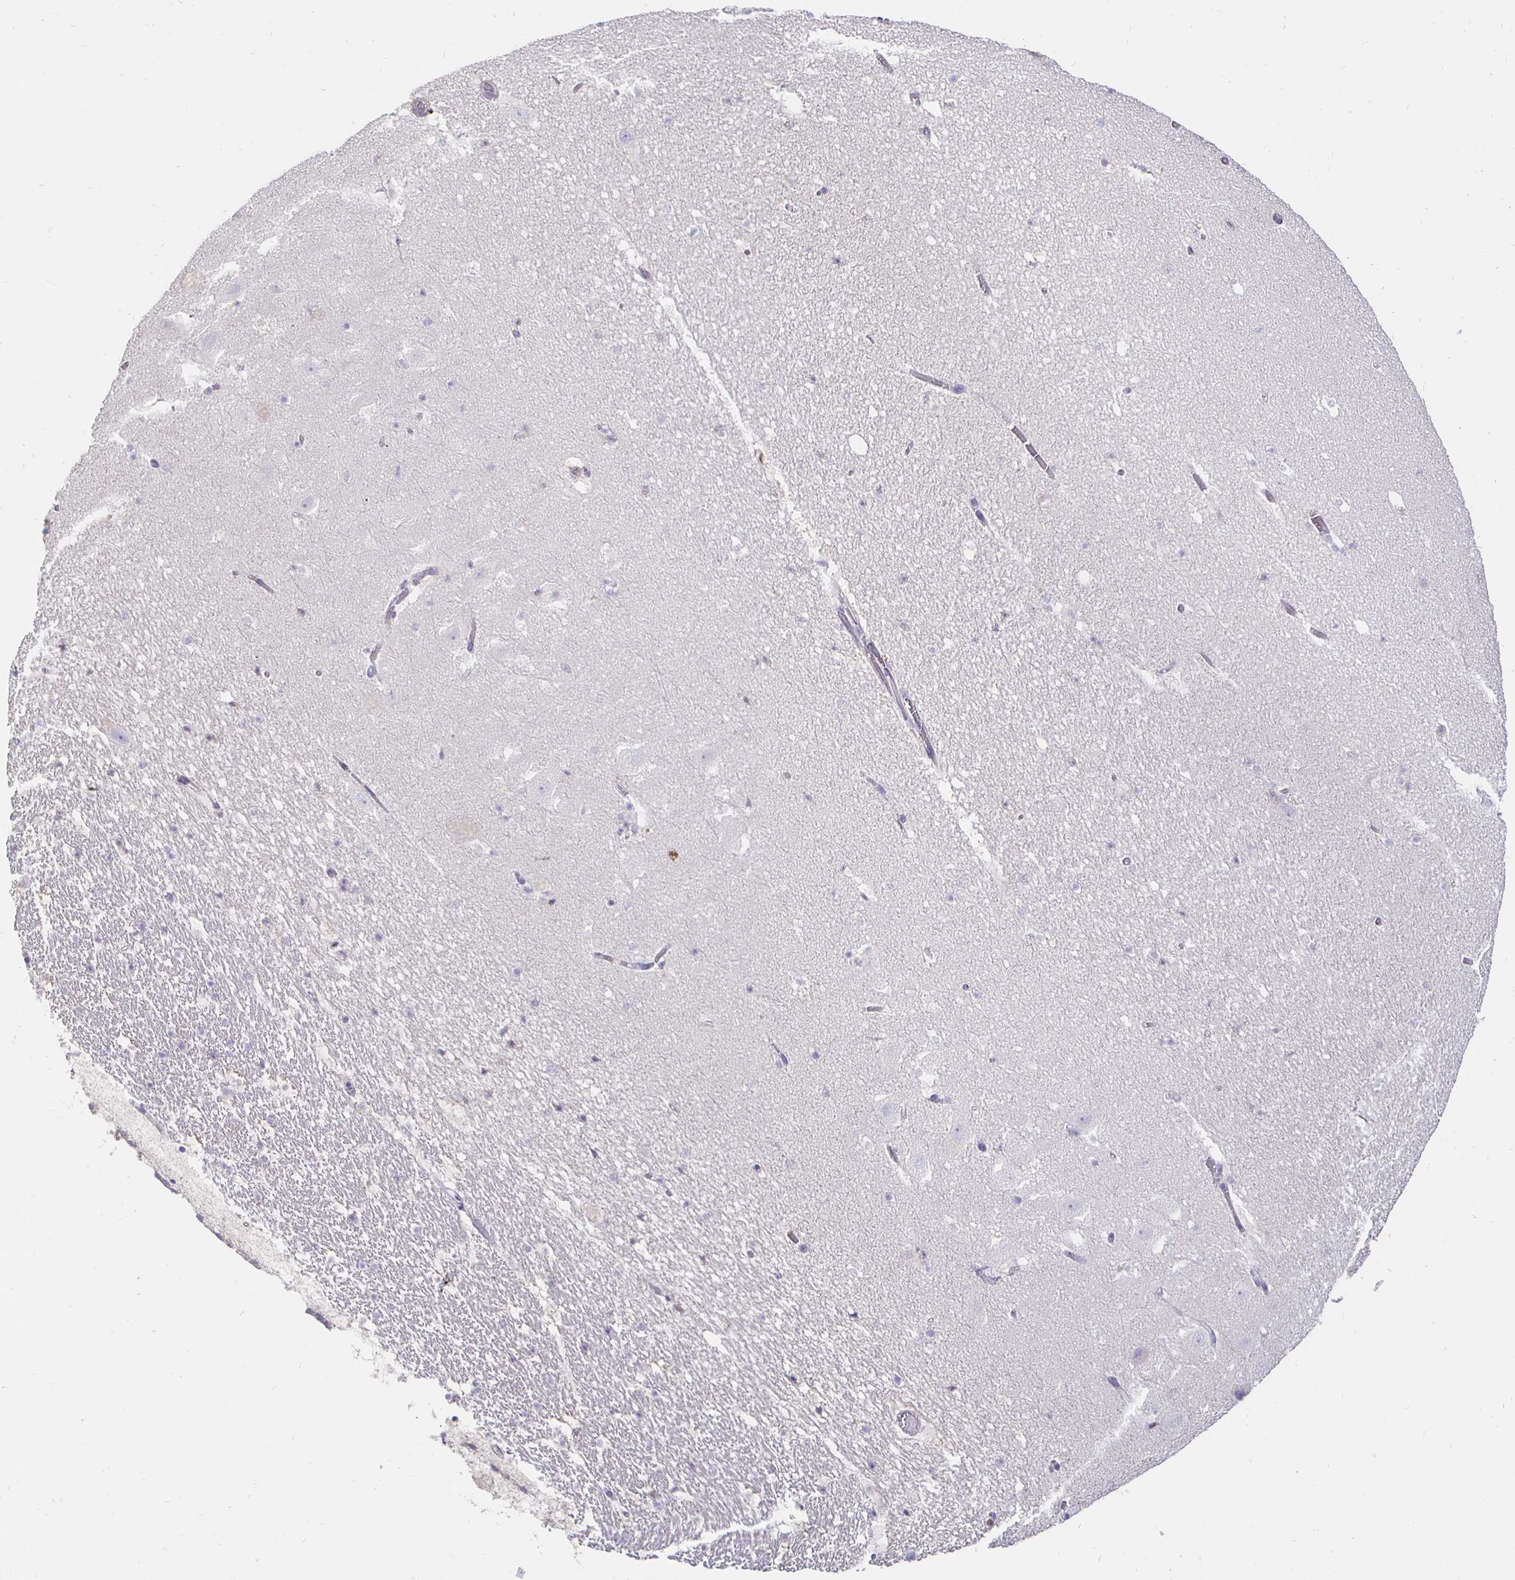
{"staining": {"intensity": "negative", "quantity": "none", "location": "none"}, "tissue": "hippocampus", "cell_type": "Glial cells", "image_type": "normal", "snomed": [{"axis": "morphology", "description": "Normal tissue, NOS"}, {"axis": "topography", "description": "Hippocampus"}], "caption": "There is no significant expression in glial cells of hippocampus. (DAB (3,3'-diaminobenzidine) immunohistochemistry (IHC), high magnification).", "gene": "CXCR3", "patient": {"sex": "female", "age": 42}}